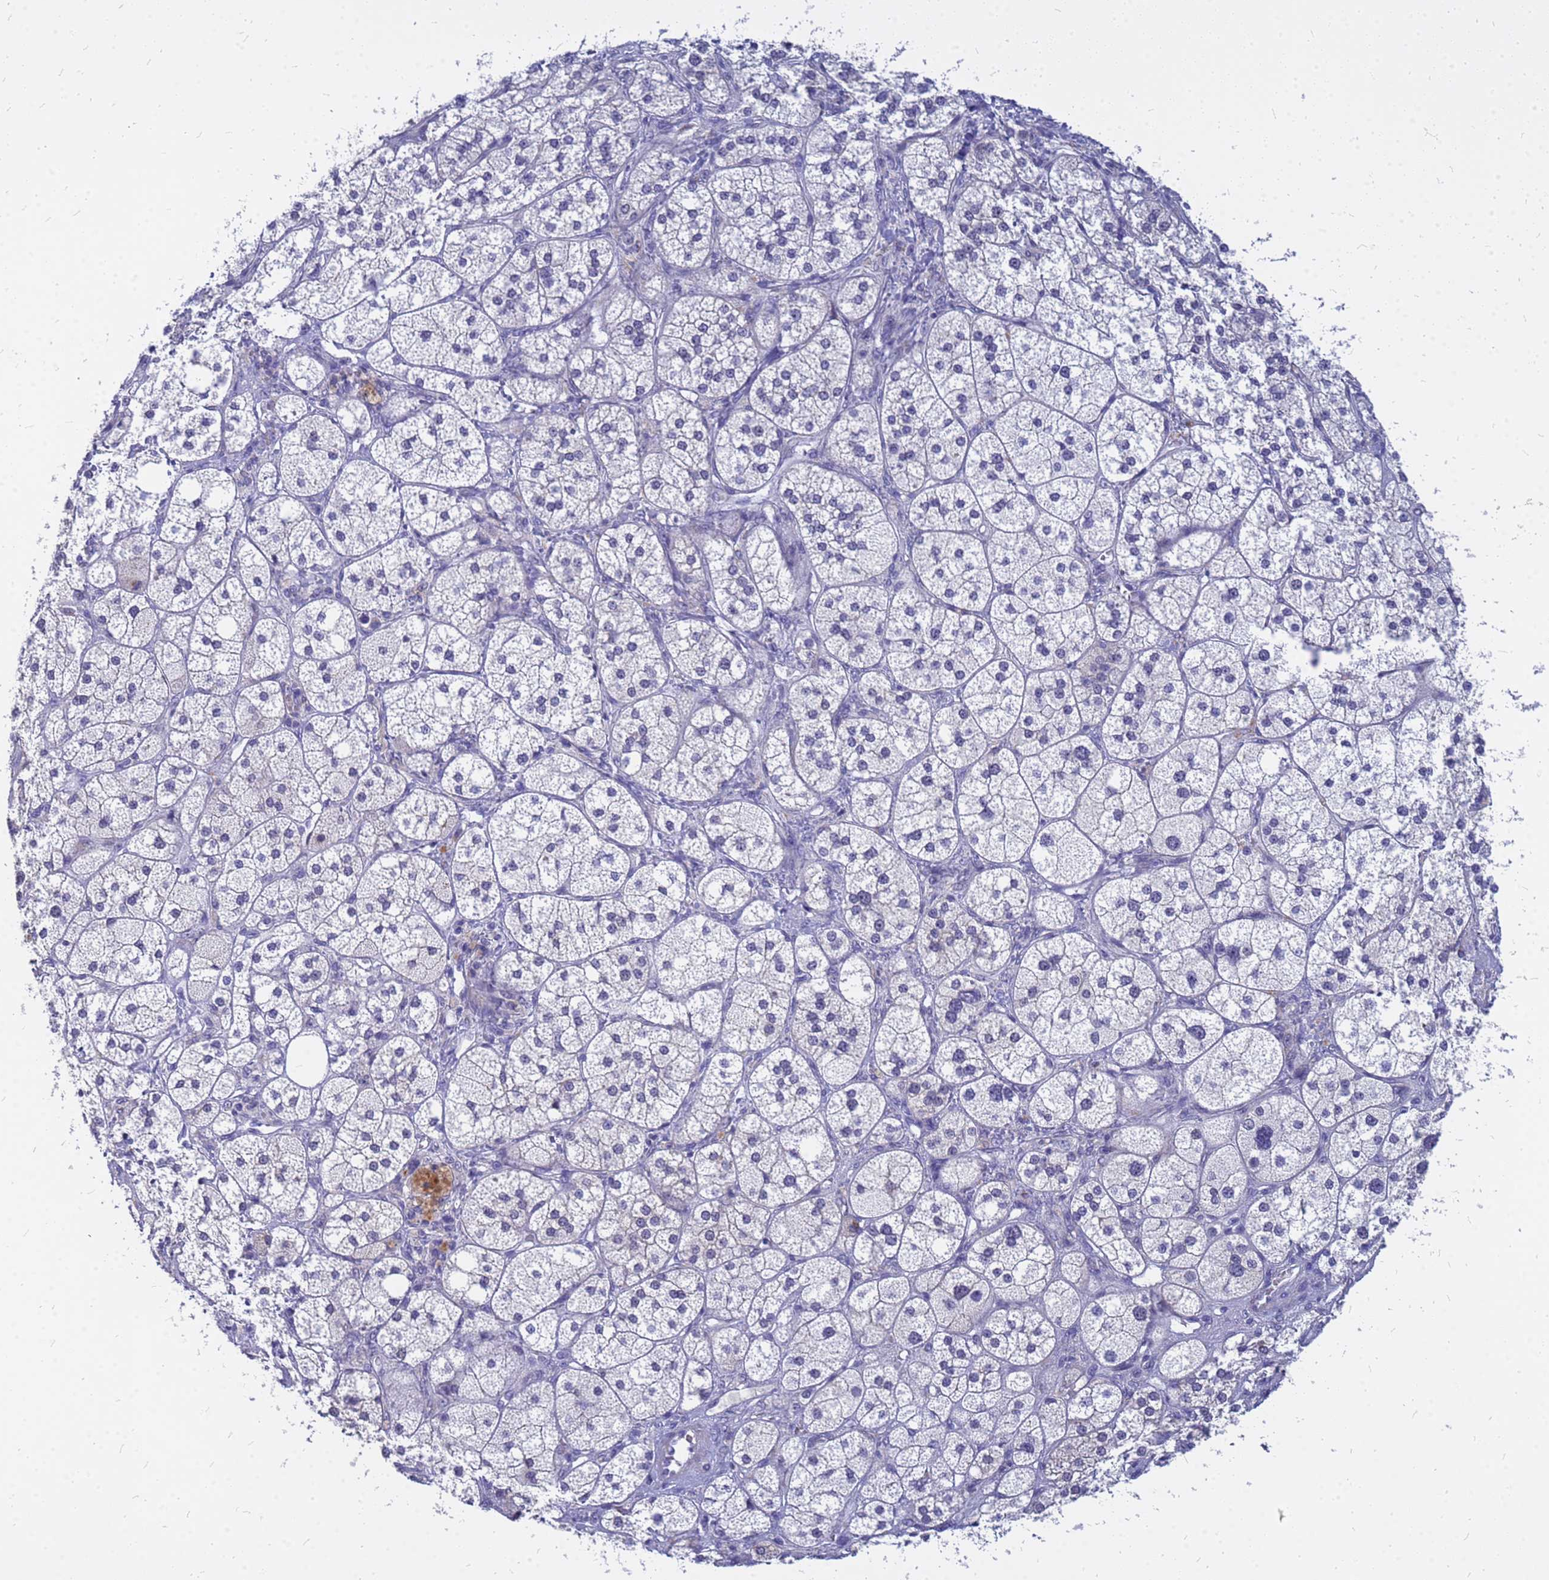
{"staining": {"intensity": "moderate", "quantity": "<25%", "location": "cytoplasmic/membranous,nuclear"}, "tissue": "adrenal gland", "cell_type": "Glandular cells", "image_type": "normal", "snomed": [{"axis": "morphology", "description": "Normal tissue, NOS"}, {"axis": "topography", "description": "Adrenal gland"}], "caption": "Protein staining of benign adrenal gland displays moderate cytoplasmic/membranous,nuclear positivity in approximately <25% of glandular cells. Nuclei are stained in blue.", "gene": "SRGAP3", "patient": {"sex": "male", "age": 61}}